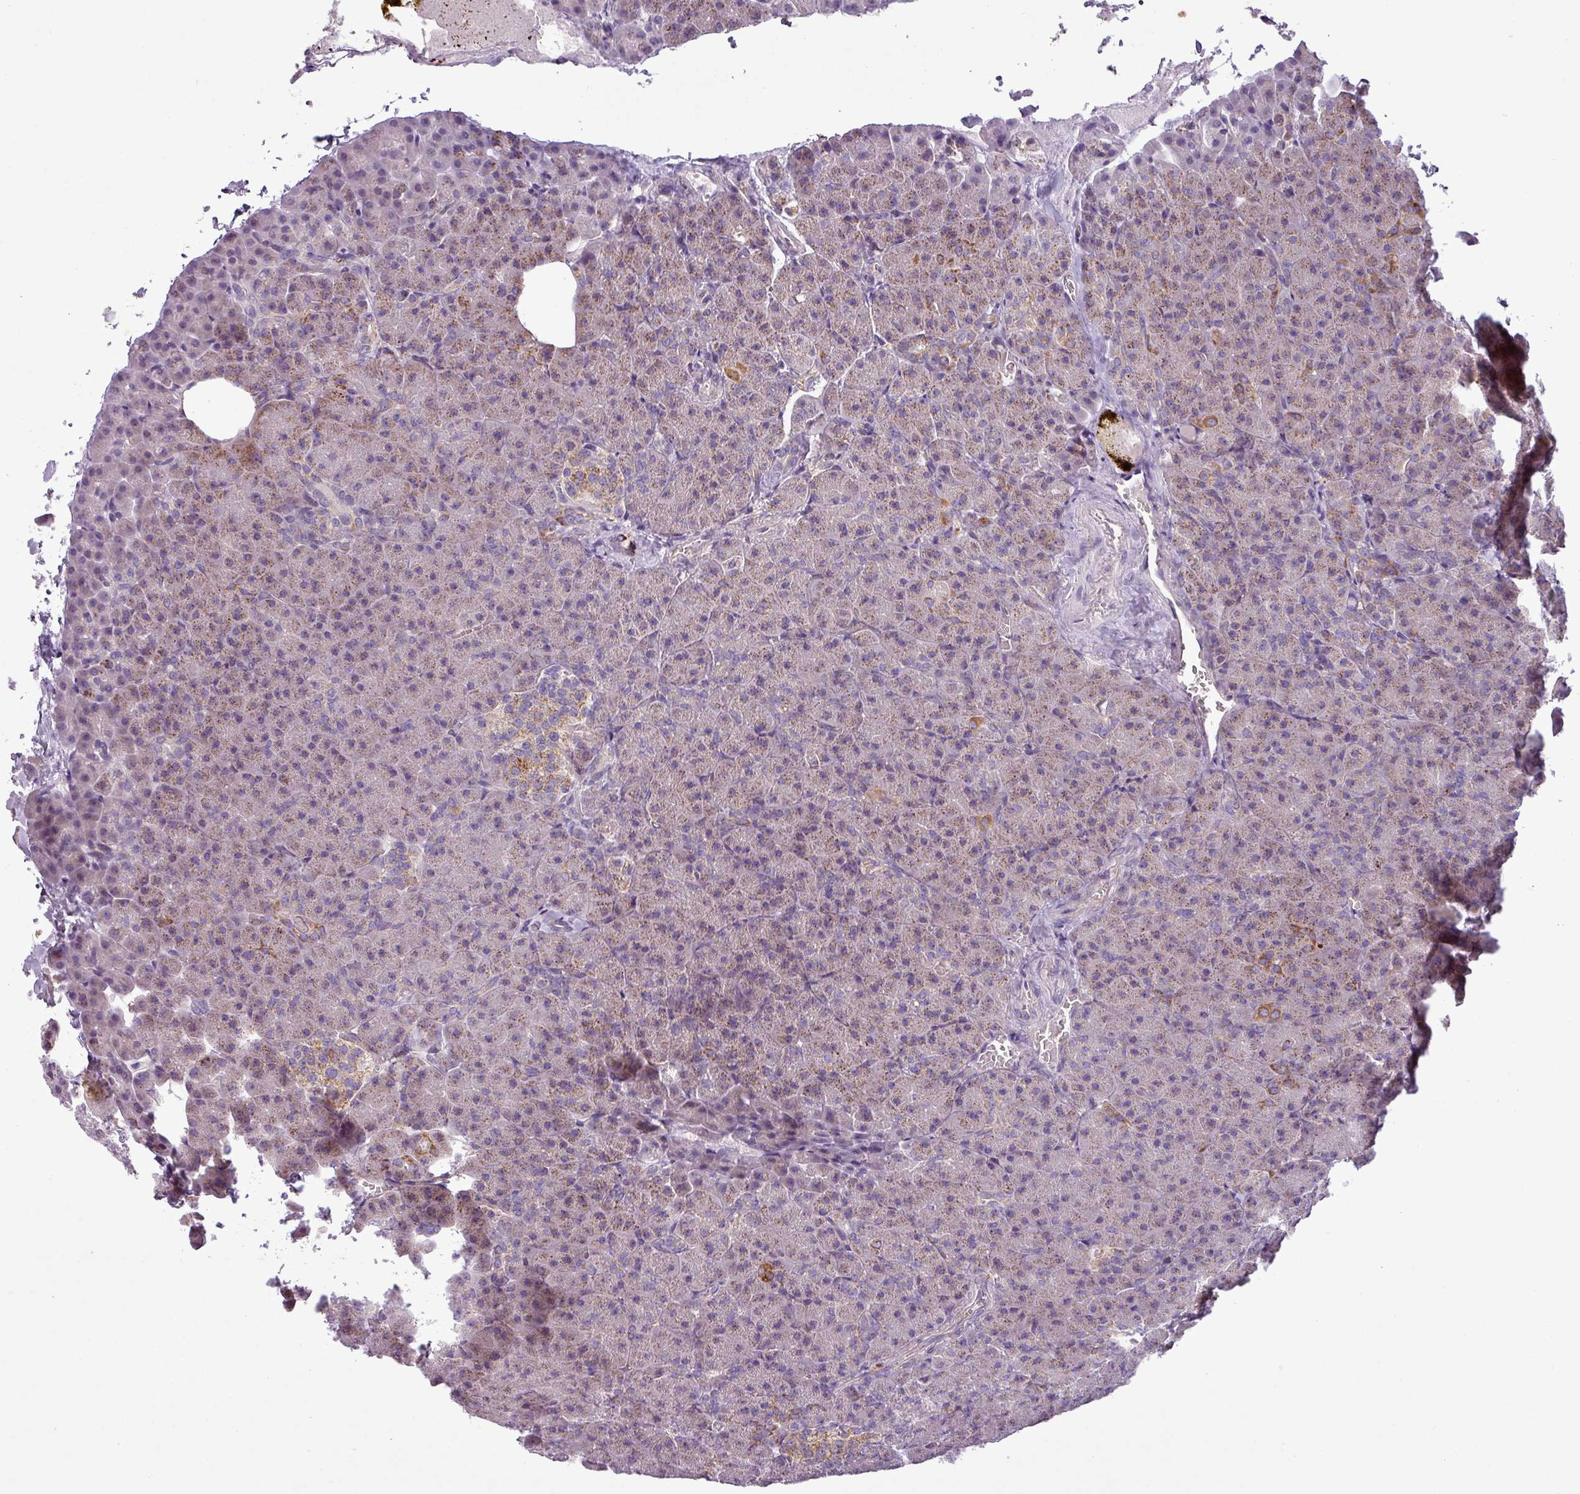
{"staining": {"intensity": "weak", "quantity": "25%-75%", "location": "cytoplasmic/membranous"}, "tissue": "pancreas", "cell_type": "Exocrine glandular cells", "image_type": "normal", "snomed": [{"axis": "morphology", "description": "Normal tissue, NOS"}, {"axis": "topography", "description": "Pancreas"}], "caption": "Immunohistochemical staining of normal pancreas displays 25%-75% levels of weak cytoplasmic/membranous protein staining in approximately 25%-75% of exocrine glandular cells.", "gene": "PNMA6A", "patient": {"sex": "female", "age": 74}}